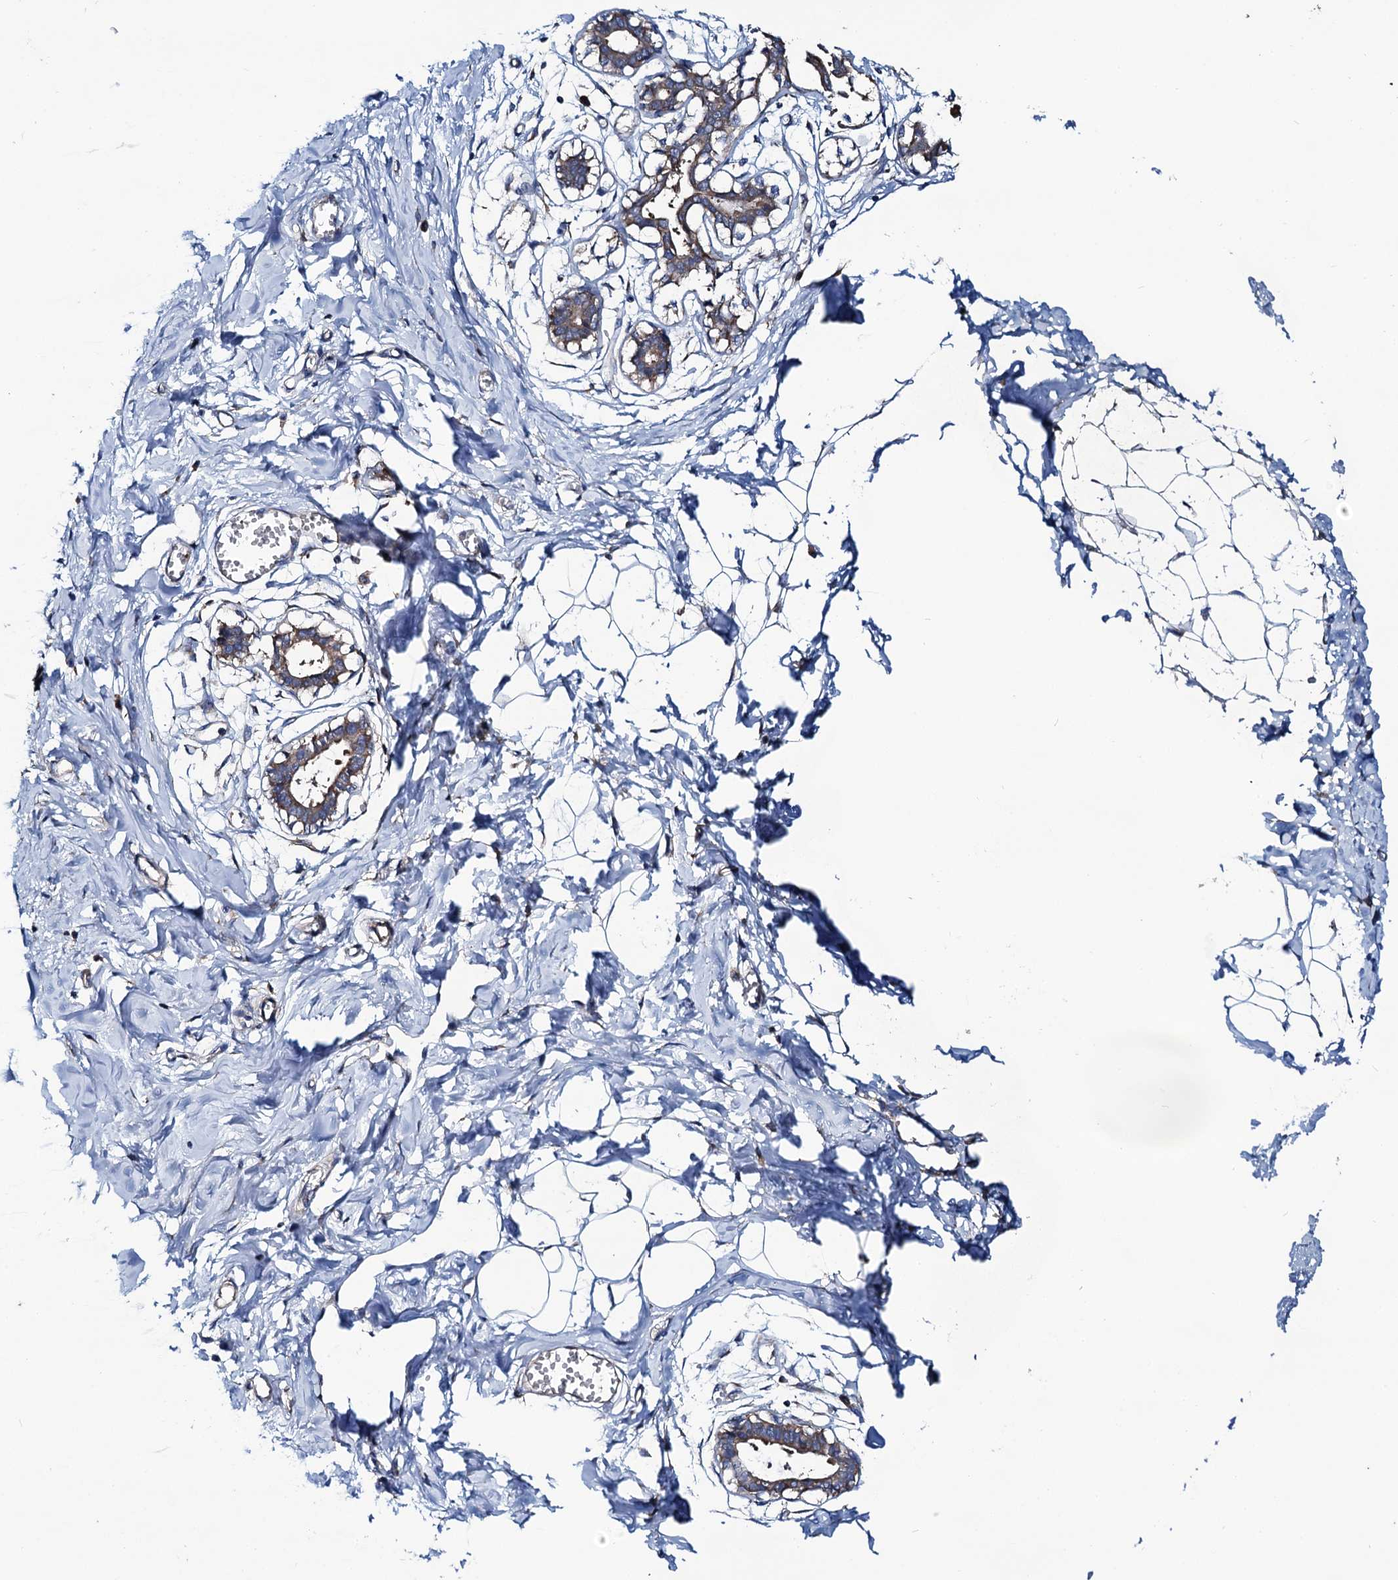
{"staining": {"intensity": "negative", "quantity": "none", "location": "none"}, "tissue": "breast", "cell_type": "Adipocytes", "image_type": "normal", "snomed": [{"axis": "morphology", "description": "Normal tissue, NOS"}, {"axis": "topography", "description": "Breast"}], "caption": "Immunohistochemical staining of benign human breast displays no significant positivity in adipocytes.", "gene": "NEK1", "patient": {"sex": "female", "age": 27}}